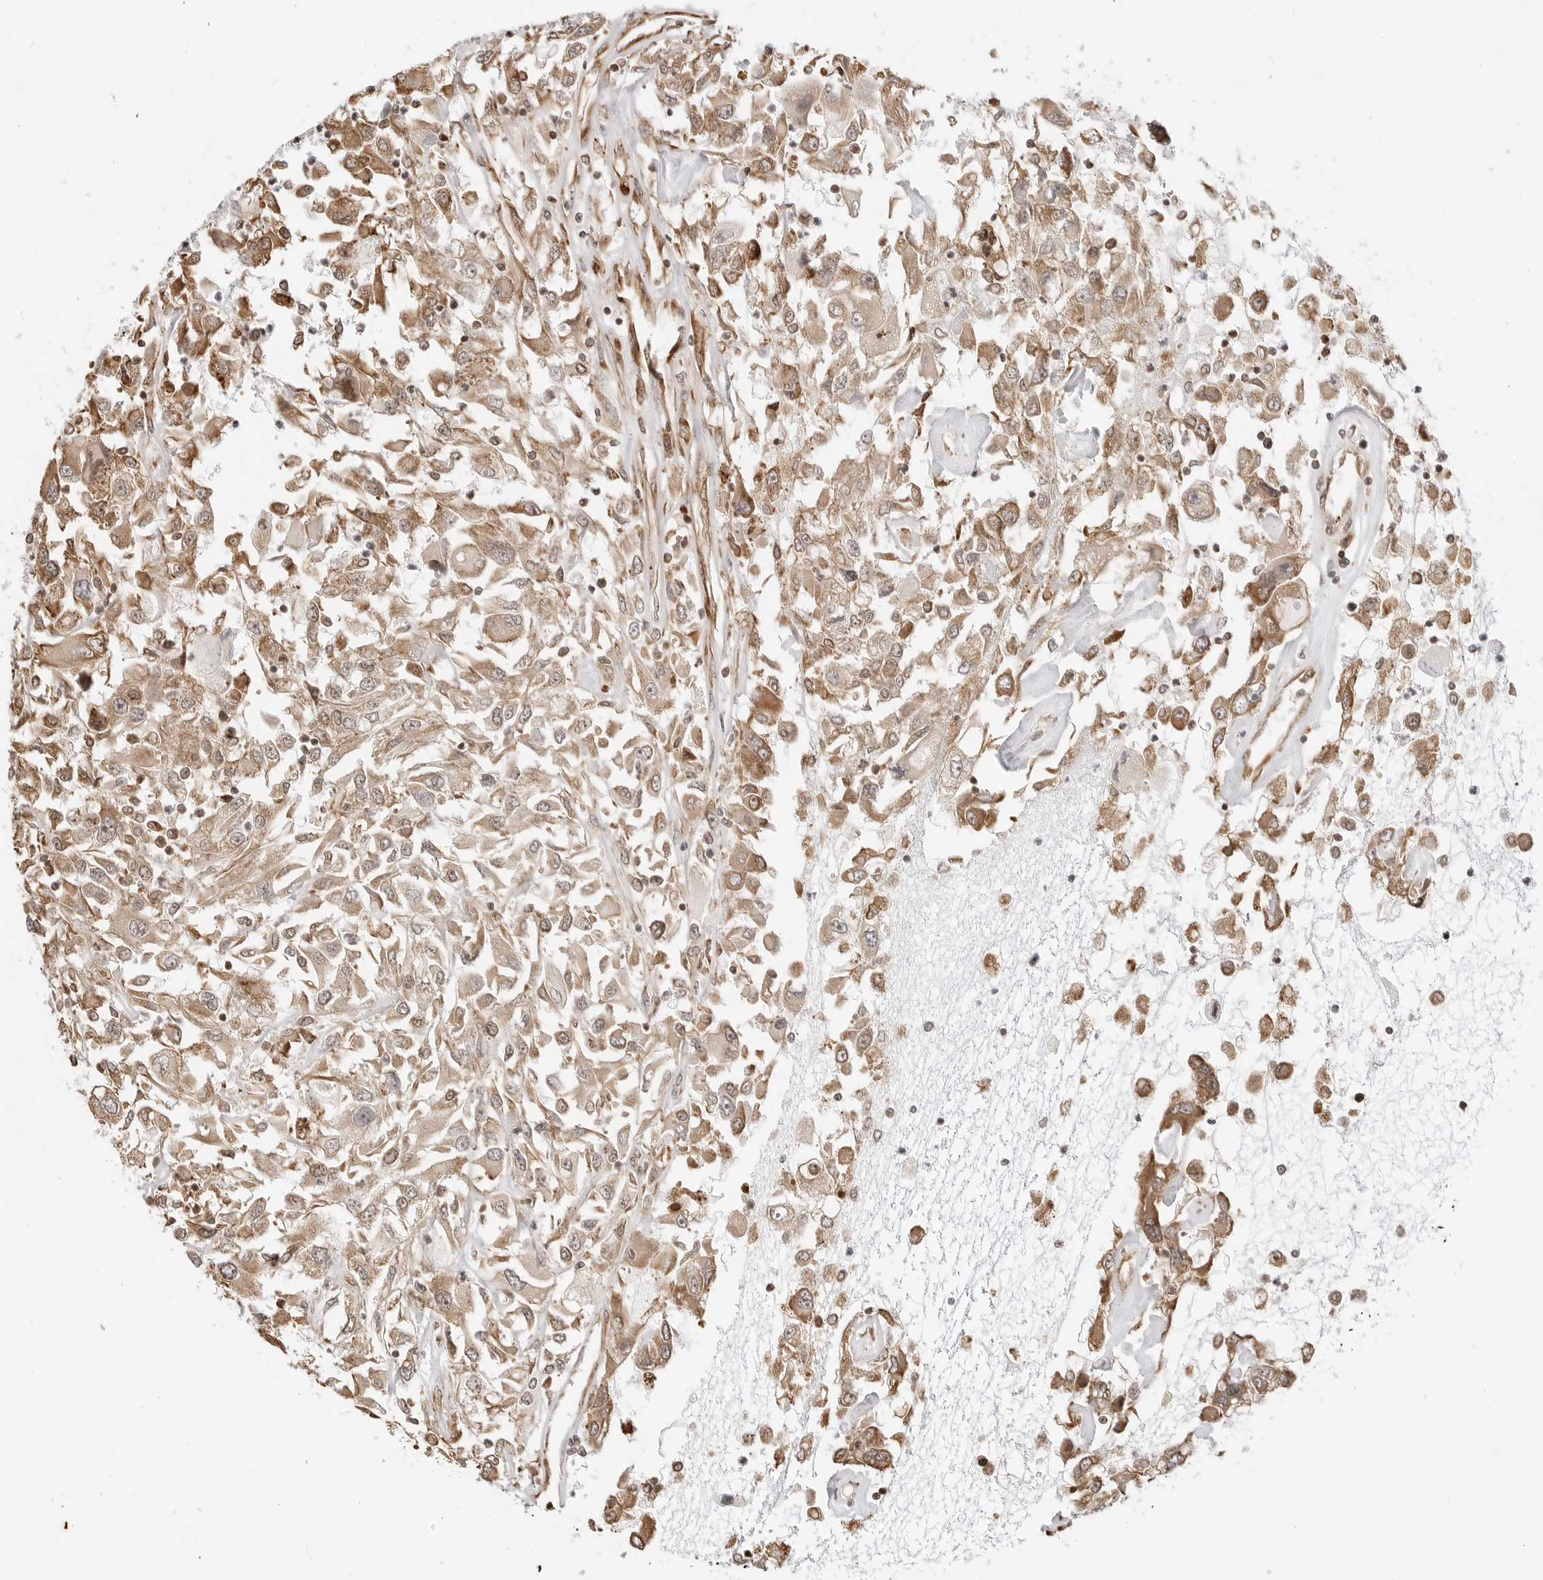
{"staining": {"intensity": "moderate", "quantity": ">75%", "location": "cytoplasmic/membranous"}, "tissue": "renal cancer", "cell_type": "Tumor cells", "image_type": "cancer", "snomed": [{"axis": "morphology", "description": "Adenocarcinoma, NOS"}, {"axis": "topography", "description": "Kidney"}], "caption": "Approximately >75% of tumor cells in renal adenocarcinoma display moderate cytoplasmic/membranous protein staining as visualized by brown immunohistochemical staining.", "gene": "FKBP14", "patient": {"sex": "female", "age": 52}}